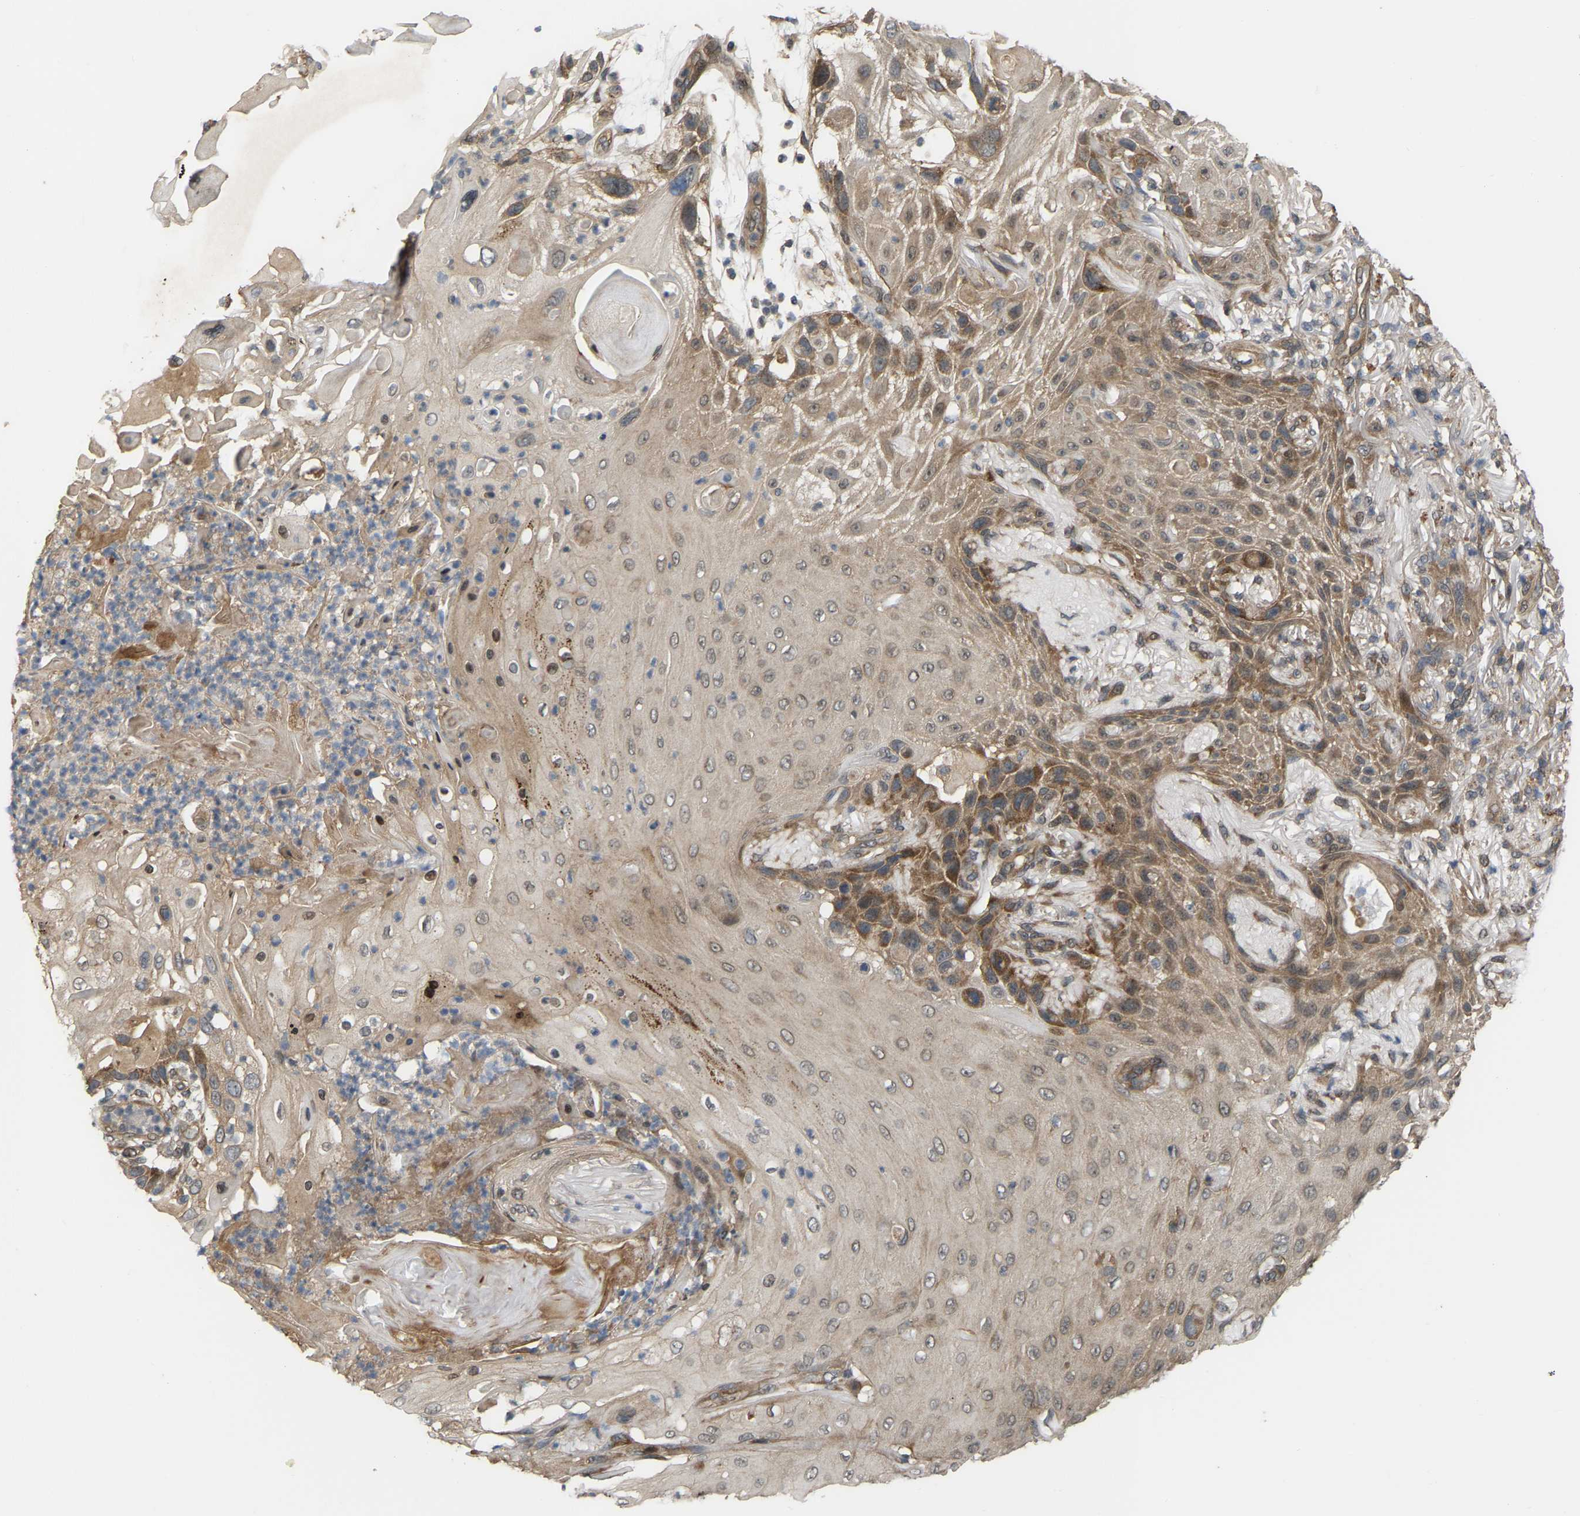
{"staining": {"intensity": "moderate", "quantity": "25%-75%", "location": "cytoplasmic/membranous"}, "tissue": "skin cancer", "cell_type": "Tumor cells", "image_type": "cancer", "snomed": [{"axis": "morphology", "description": "Squamous cell carcinoma, NOS"}, {"axis": "topography", "description": "Skin"}], "caption": "Immunohistochemical staining of skin cancer (squamous cell carcinoma) shows medium levels of moderate cytoplasmic/membranous protein positivity in about 25%-75% of tumor cells. Ihc stains the protein in brown and the nuclei are stained blue.", "gene": "CROT", "patient": {"sex": "female", "age": 77}}